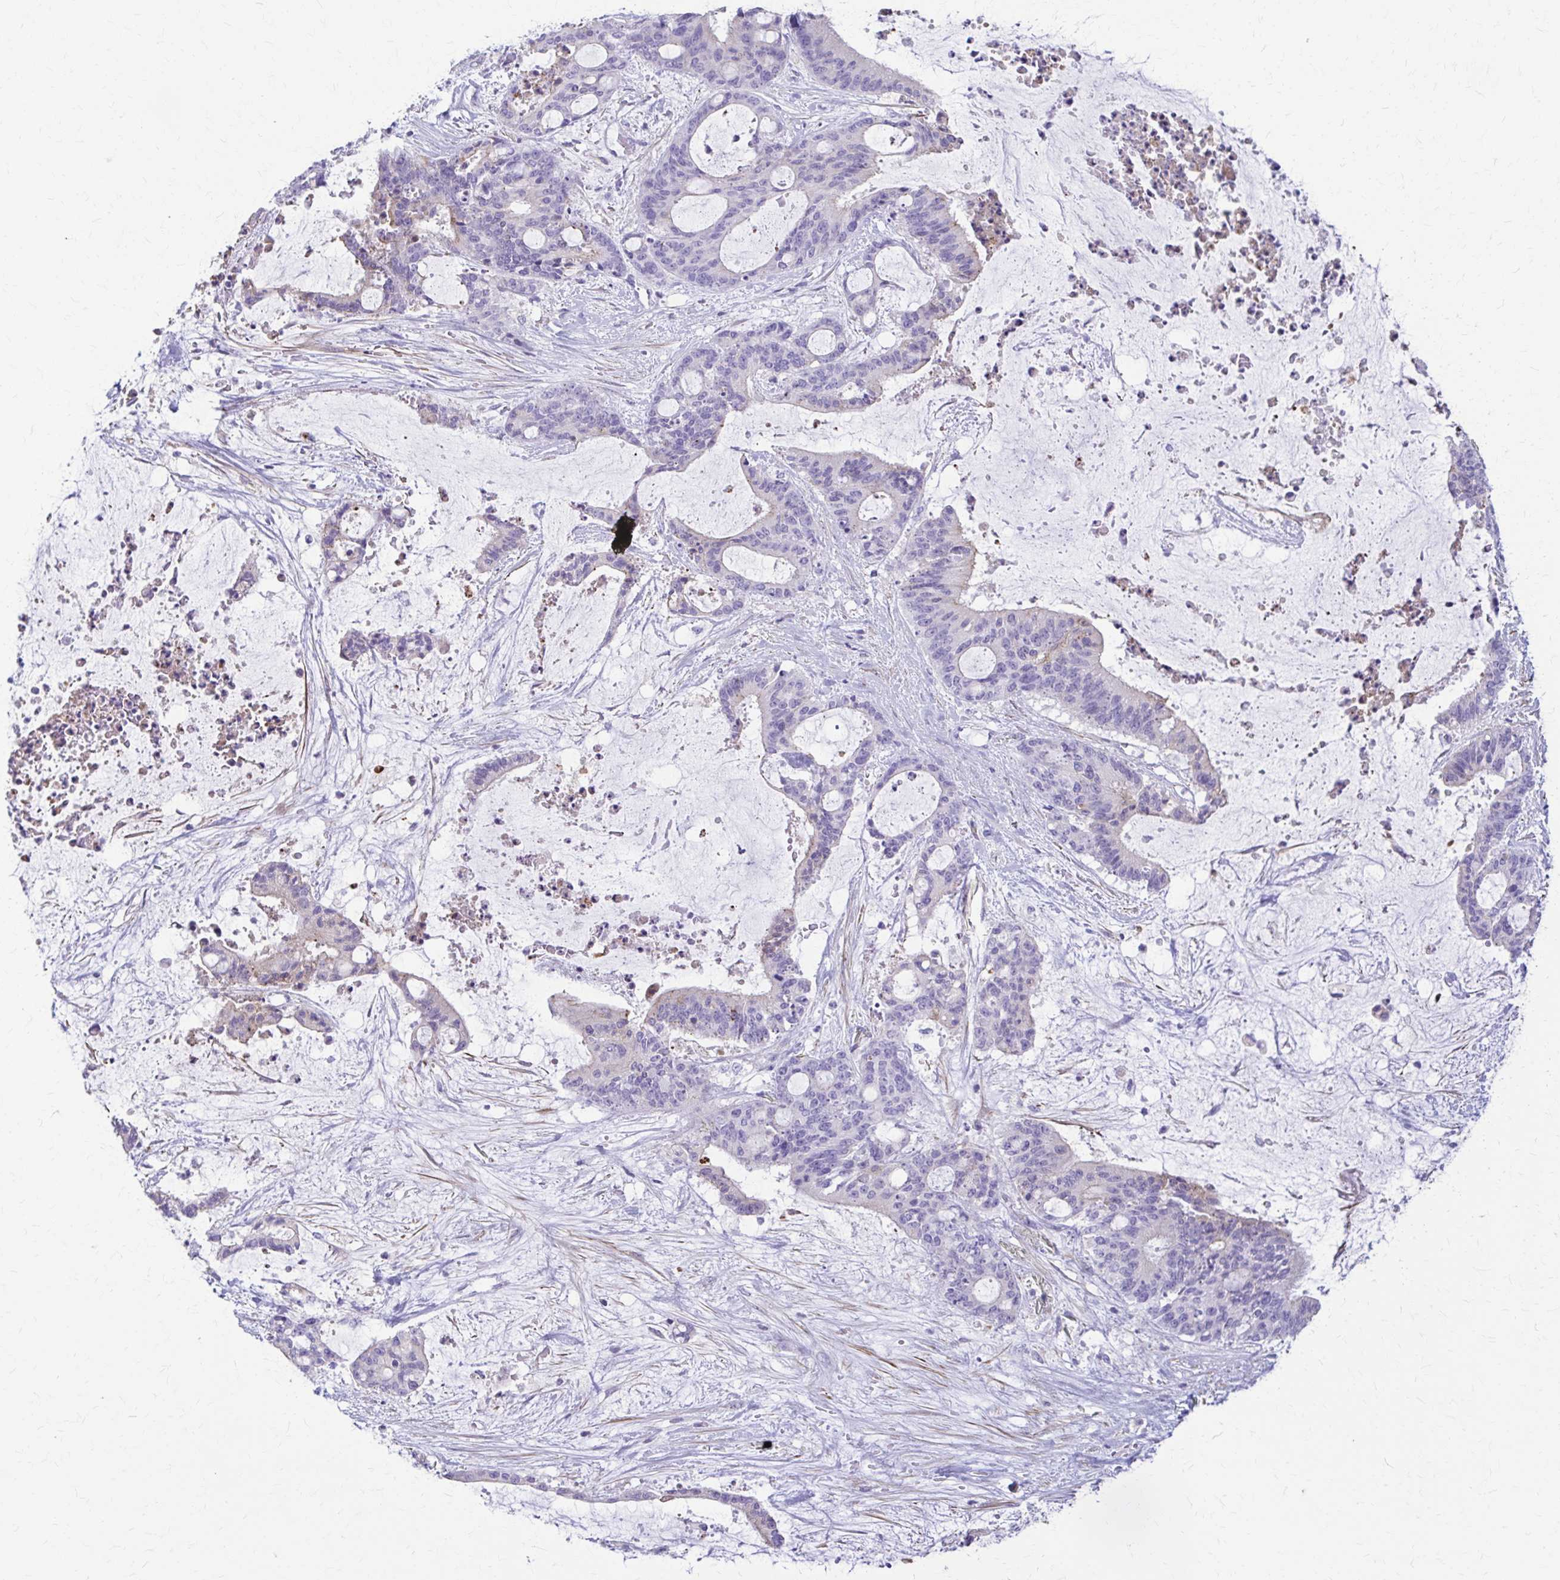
{"staining": {"intensity": "negative", "quantity": "none", "location": "none"}, "tissue": "liver cancer", "cell_type": "Tumor cells", "image_type": "cancer", "snomed": [{"axis": "morphology", "description": "Normal tissue, NOS"}, {"axis": "morphology", "description": "Cholangiocarcinoma"}, {"axis": "topography", "description": "Liver"}, {"axis": "topography", "description": "Peripheral nerve tissue"}], "caption": "Photomicrograph shows no protein expression in tumor cells of liver cancer (cholangiocarcinoma) tissue.", "gene": "DSP", "patient": {"sex": "female", "age": 73}}